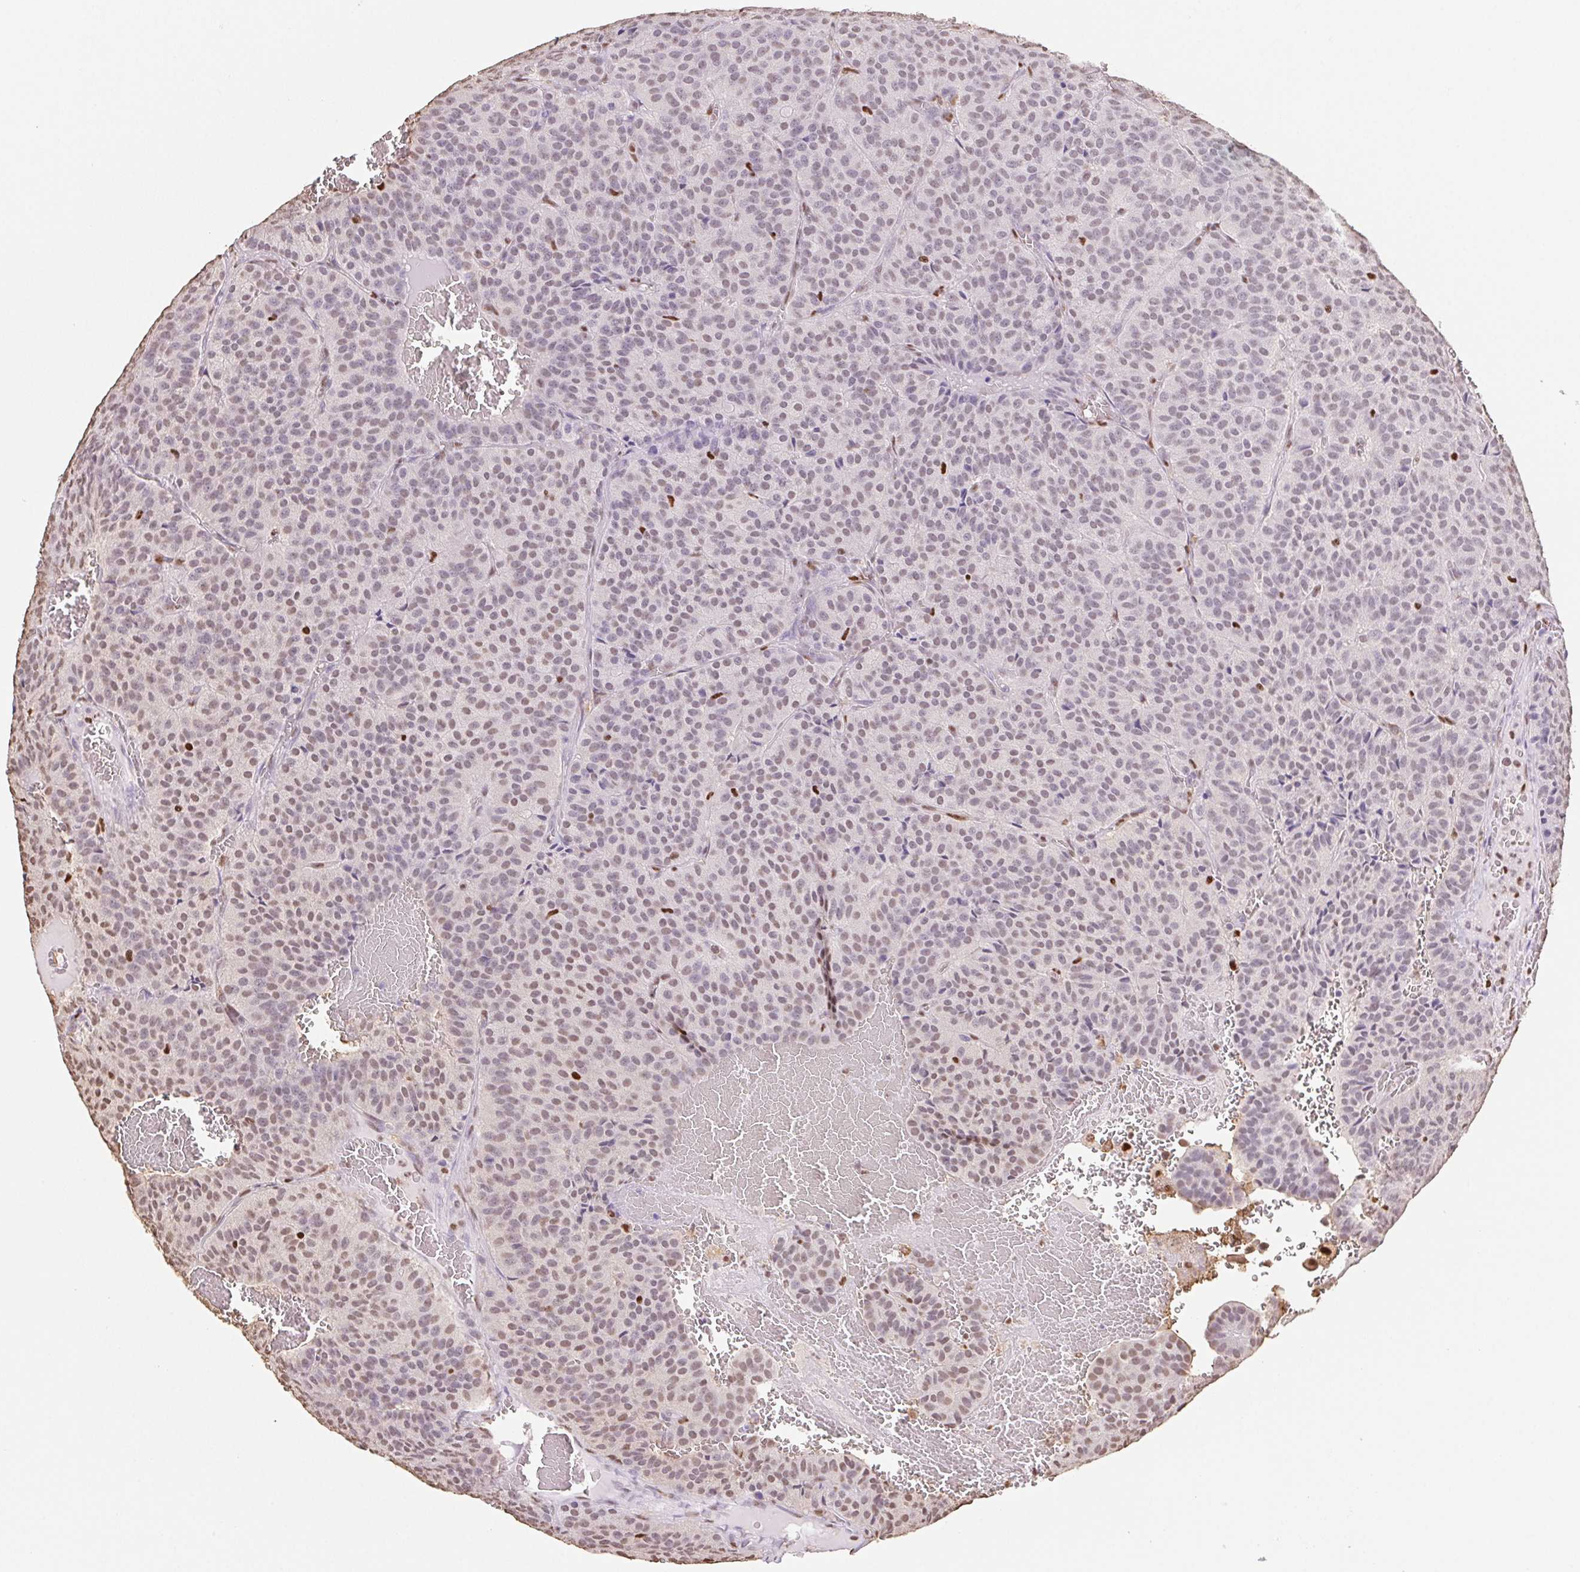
{"staining": {"intensity": "weak", "quantity": "<25%", "location": "nuclear"}, "tissue": "carcinoid", "cell_type": "Tumor cells", "image_type": "cancer", "snomed": [{"axis": "morphology", "description": "Carcinoid, malignant, NOS"}, {"axis": "topography", "description": "Lung"}], "caption": "A micrograph of carcinoid stained for a protein reveals no brown staining in tumor cells.", "gene": "SET", "patient": {"sex": "male", "age": 70}}